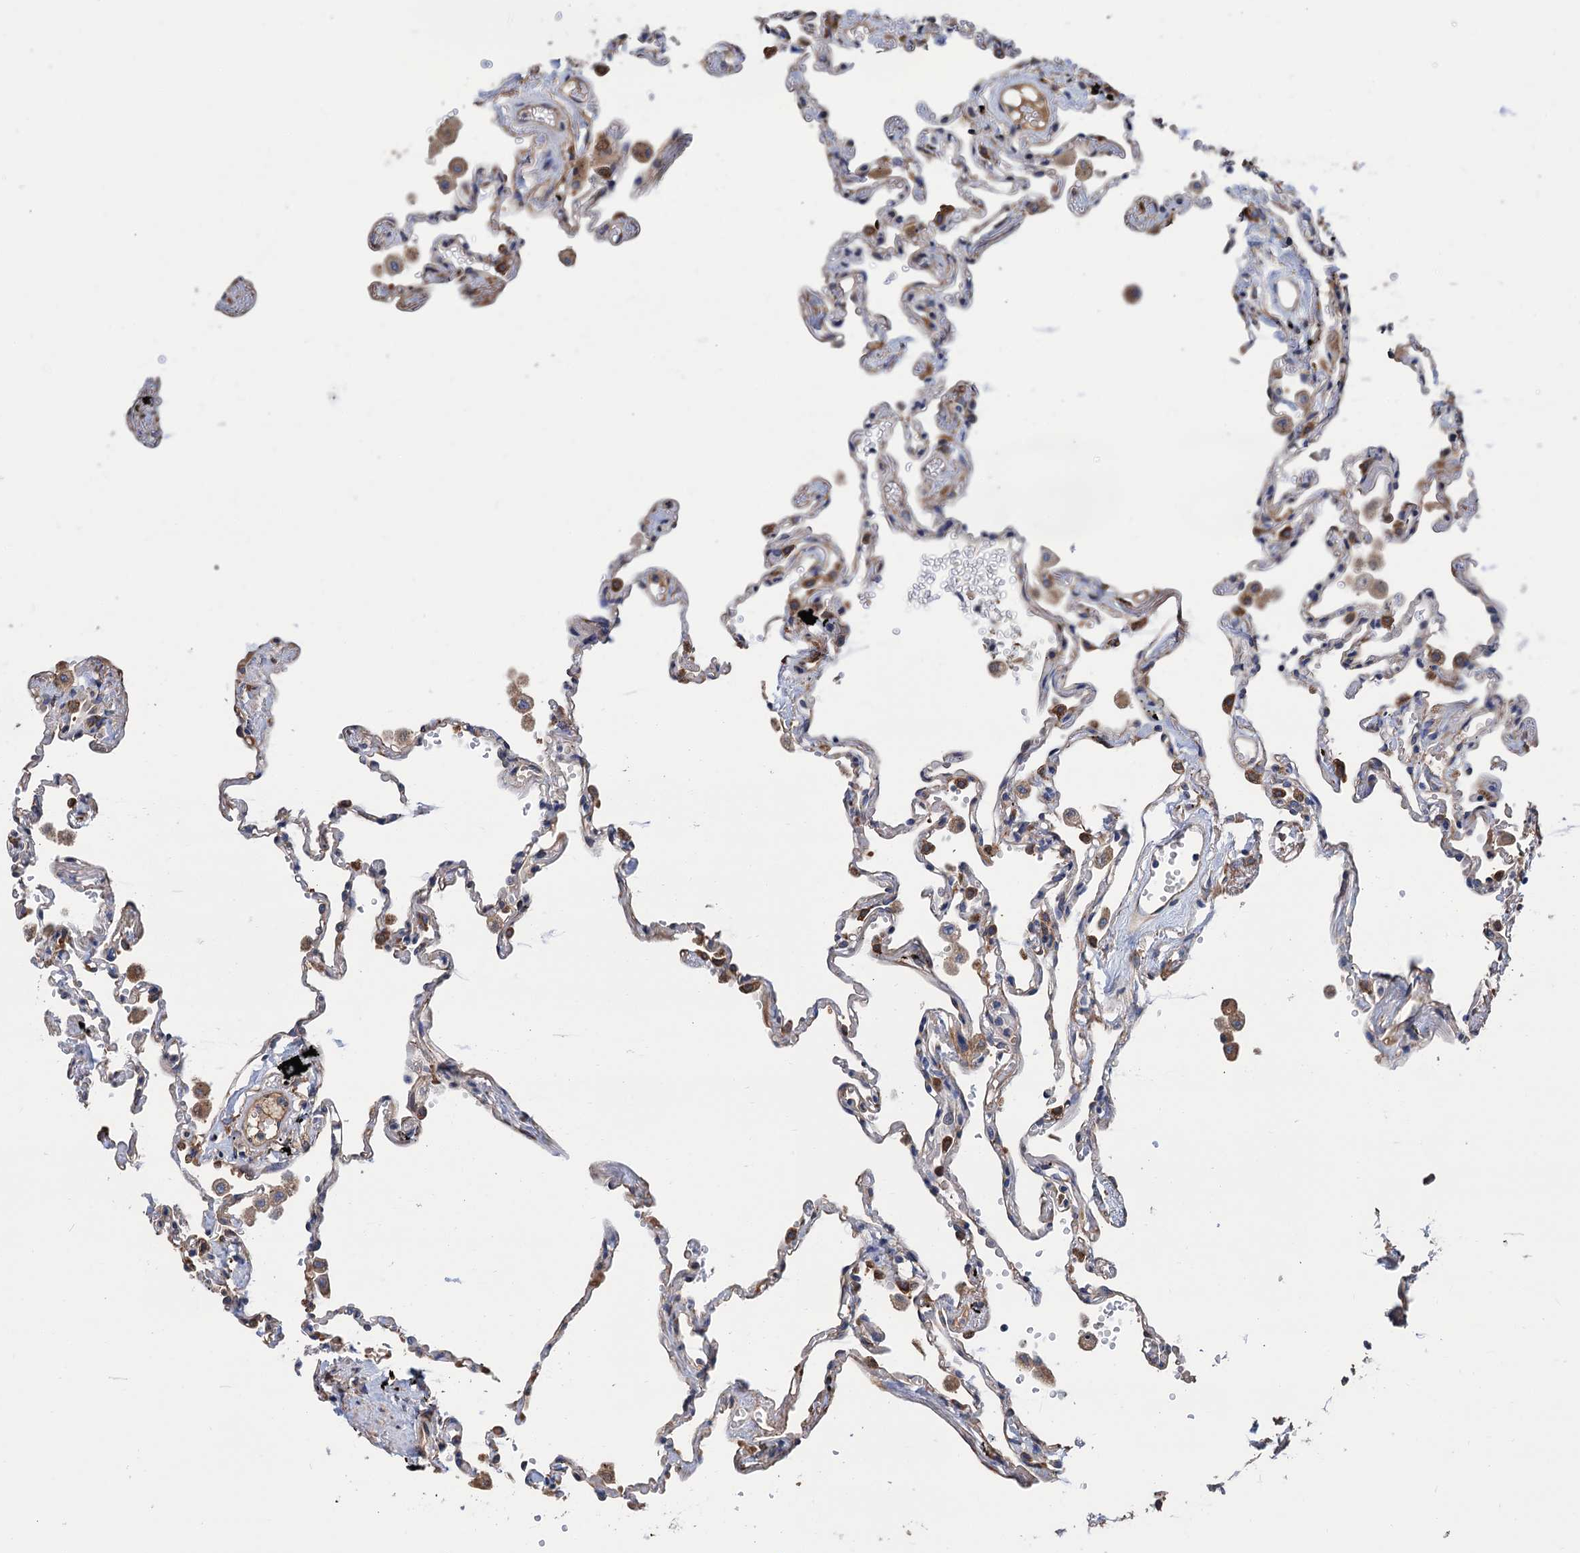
{"staining": {"intensity": "moderate", "quantity": "<25%", "location": "cytoplasmic/membranous"}, "tissue": "lung", "cell_type": "Alveolar cells", "image_type": "normal", "snomed": [{"axis": "morphology", "description": "Normal tissue, NOS"}, {"axis": "topography", "description": "Lung"}], "caption": "The photomicrograph shows staining of normal lung, revealing moderate cytoplasmic/membranous protein positivity (brown color) within alveolar cells.", "gene": "CNNM1", "patient": {"sex": "female", "age": 67}}